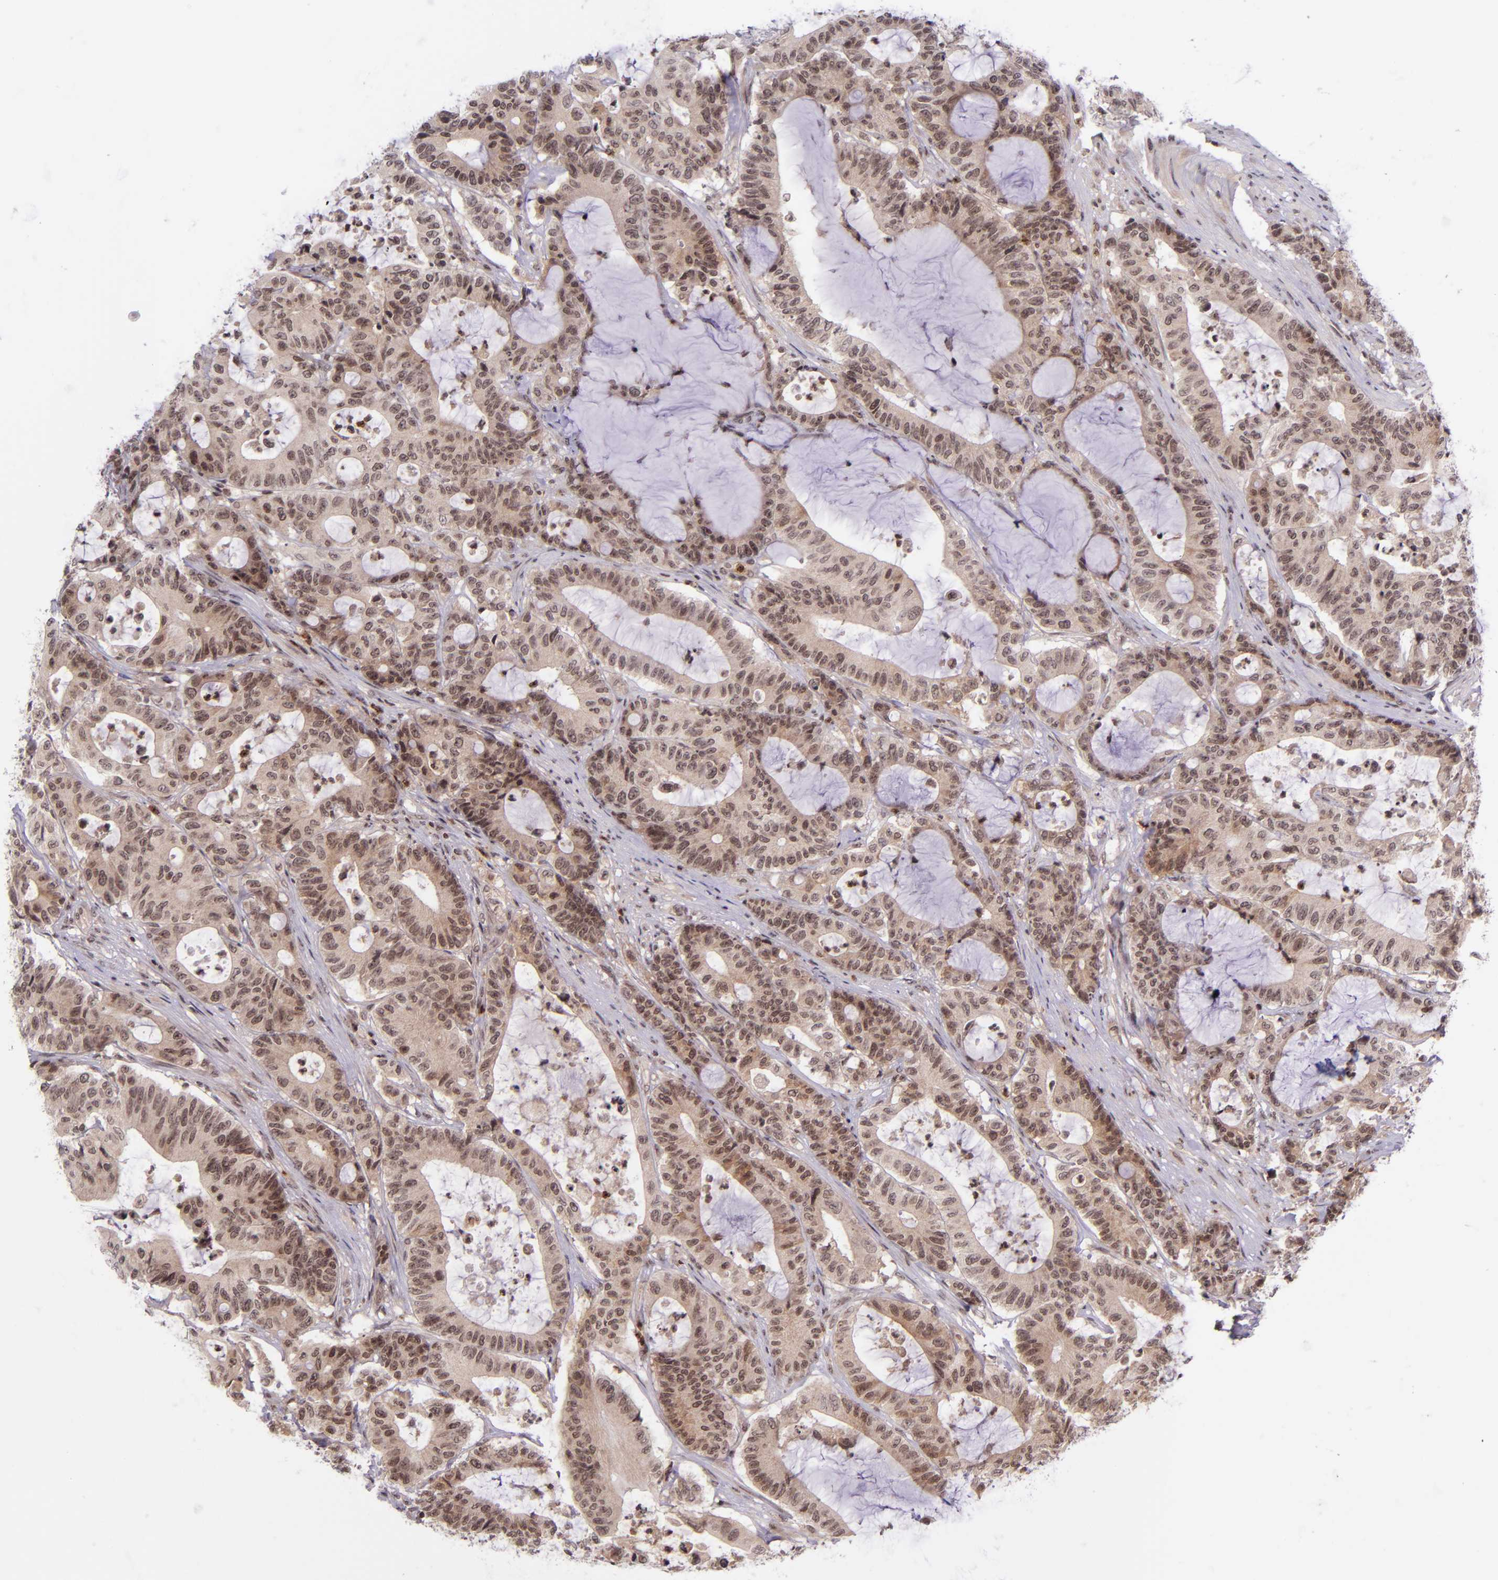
{"staining": {"intensity": "moderate", "quantity": ">75%", "location": "cytoplasmic/membranous"}, "tissue": "colorectal cancer", "cell_type": "Tumor cells", "image_type": "cancer", "snomed": [{"axis": "morphology", "description": "Adenocarcinoma, NOS"}, {"axis": "topography", "description": "Colon"}], "caption": "Protein analysis of colorectal cancer (adenocarcinoma) tissue reveals moderate cytoplasmic/membranous expression in about >75% of tumor cells.", "gene": "SELL", "patient": {"sex": "female", "age": 84}}